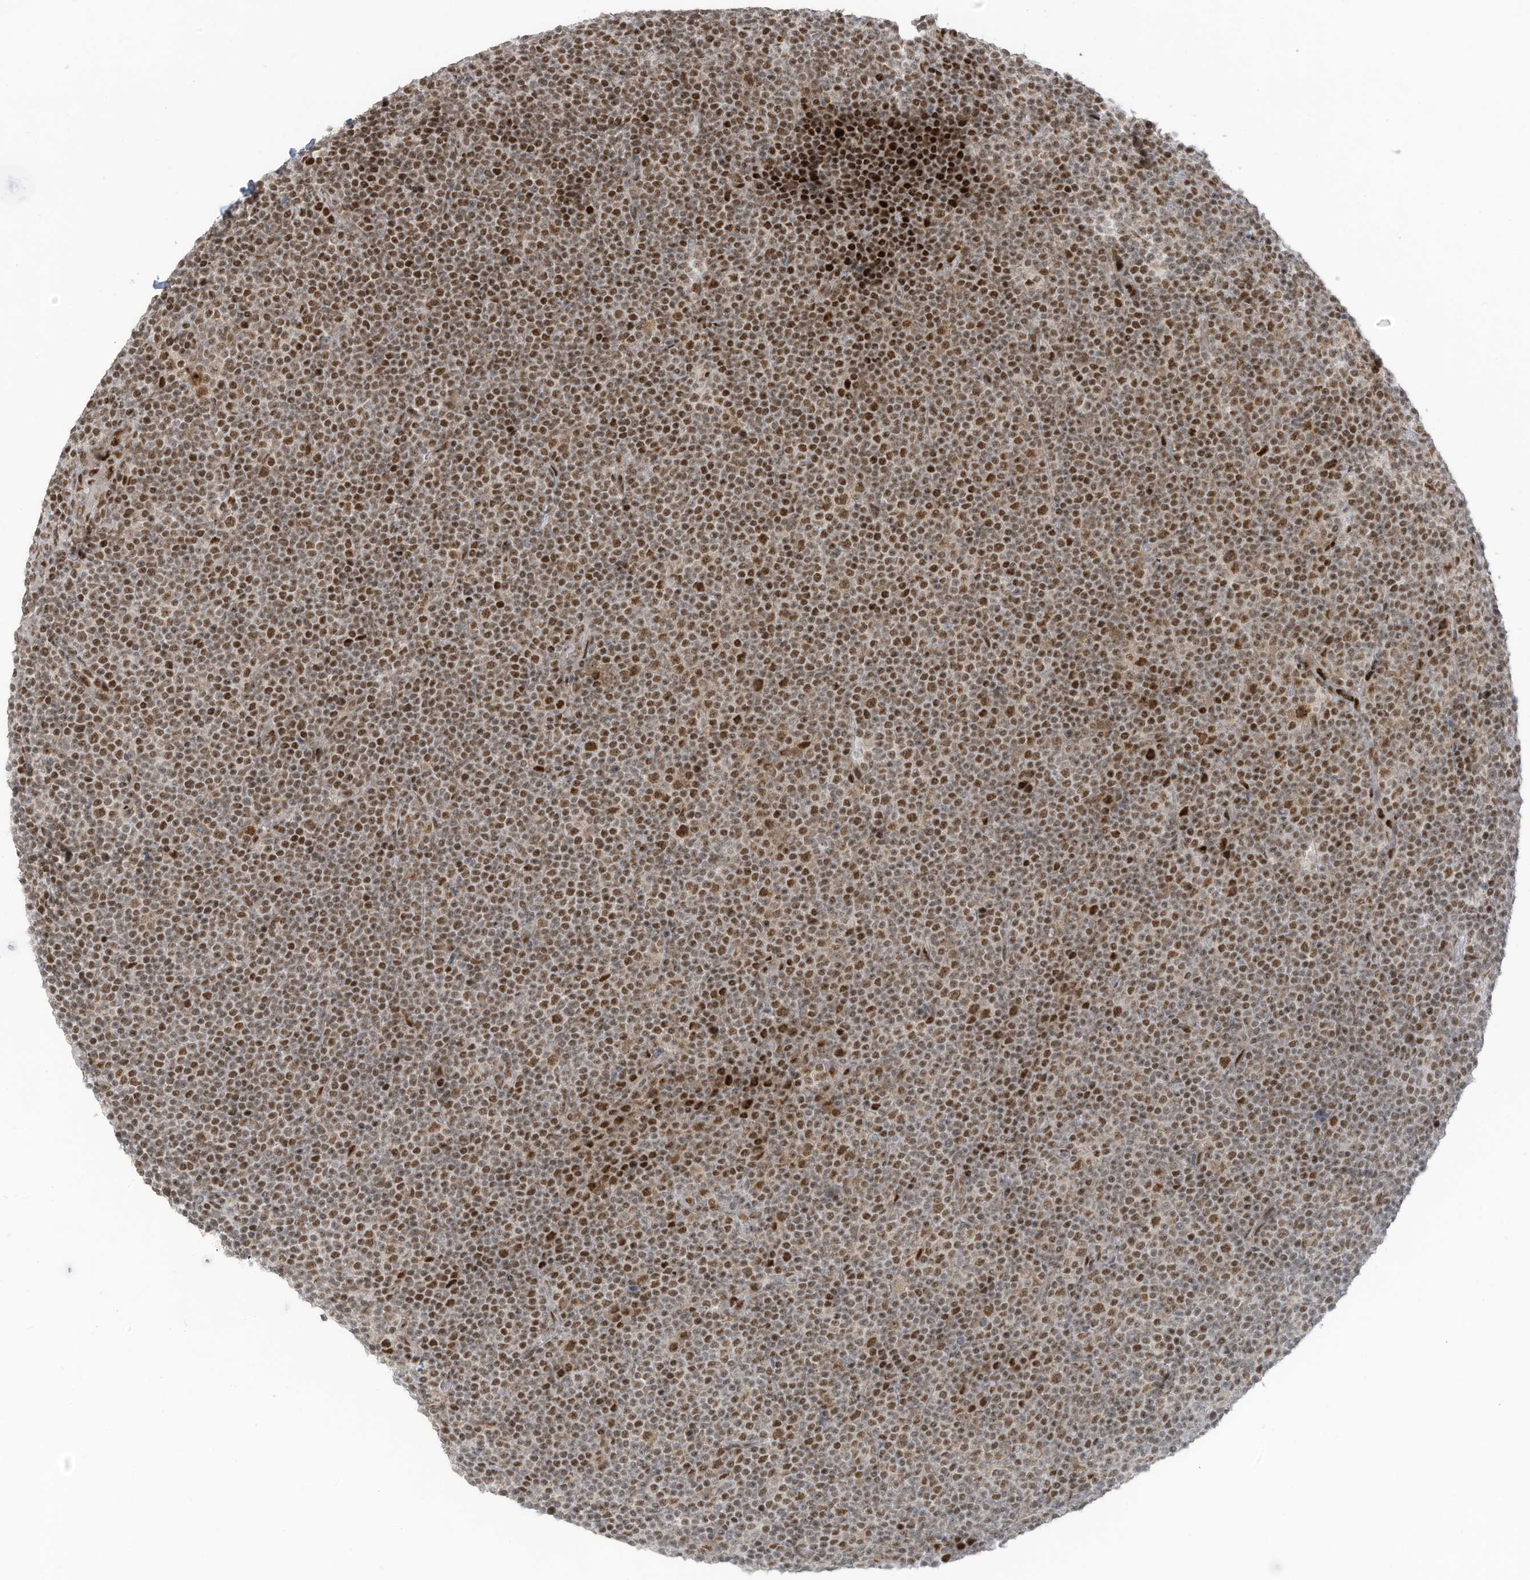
{"staining": {"intensity": "moderate", "quantity": ">75%", "location": "nuclear"}, "tissue": "lymphoma", "cell_type": "Tumor cells", "image_type": "cancer", "snomed": [{"axis": "morphology", "description": "Malignant lymphoma, non-Hodgkin's type, Low grade"}, {"axis": "topography", "description": "Lymph node"}], "caption": "Lymphoma tissue demonstrates moderate nuclear staining in about >75% of tumor cells", "gene": "ZCWPW2", "patient": {"sex": "female", "age": 67}}